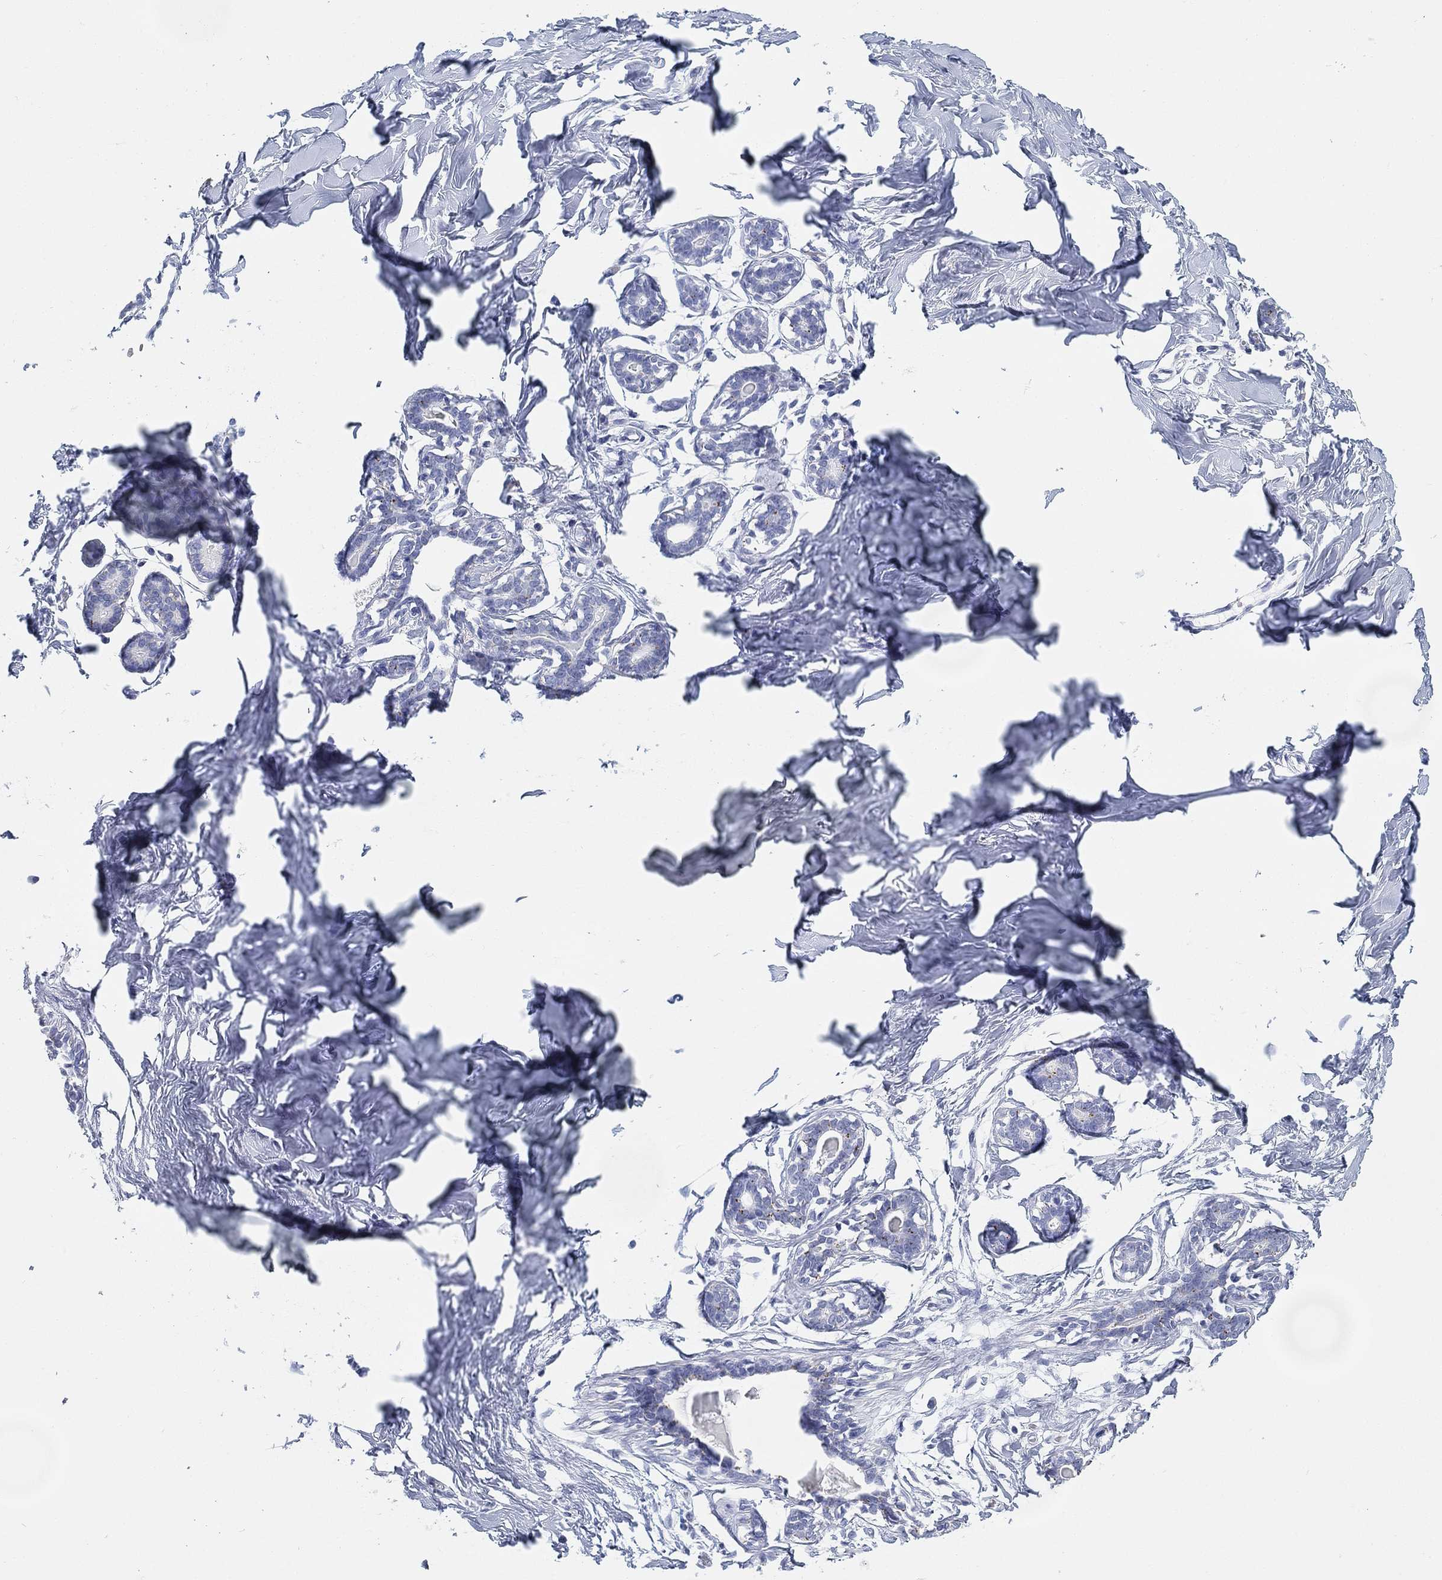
{"staining": {"intensity": "negative", "quantity": "none", "location": "none"}, "tissue": "breast", "cell_type": "Adipocytes", "image_type": "normal", "snomed": [{"axis": "morphology", "description": "Normal tissue, NOS"}, {"axis": "morphology", "description": "Lobular carcinoma, in situ"}, {"axis": "topography", "description": "Breast"}], "caption": "This is a micrograph of IHC staining of unremarkable breast, which shows no staining in adipocytes.", "gene": "GPR61", "patient": {"sex": "female", "age": 35}}